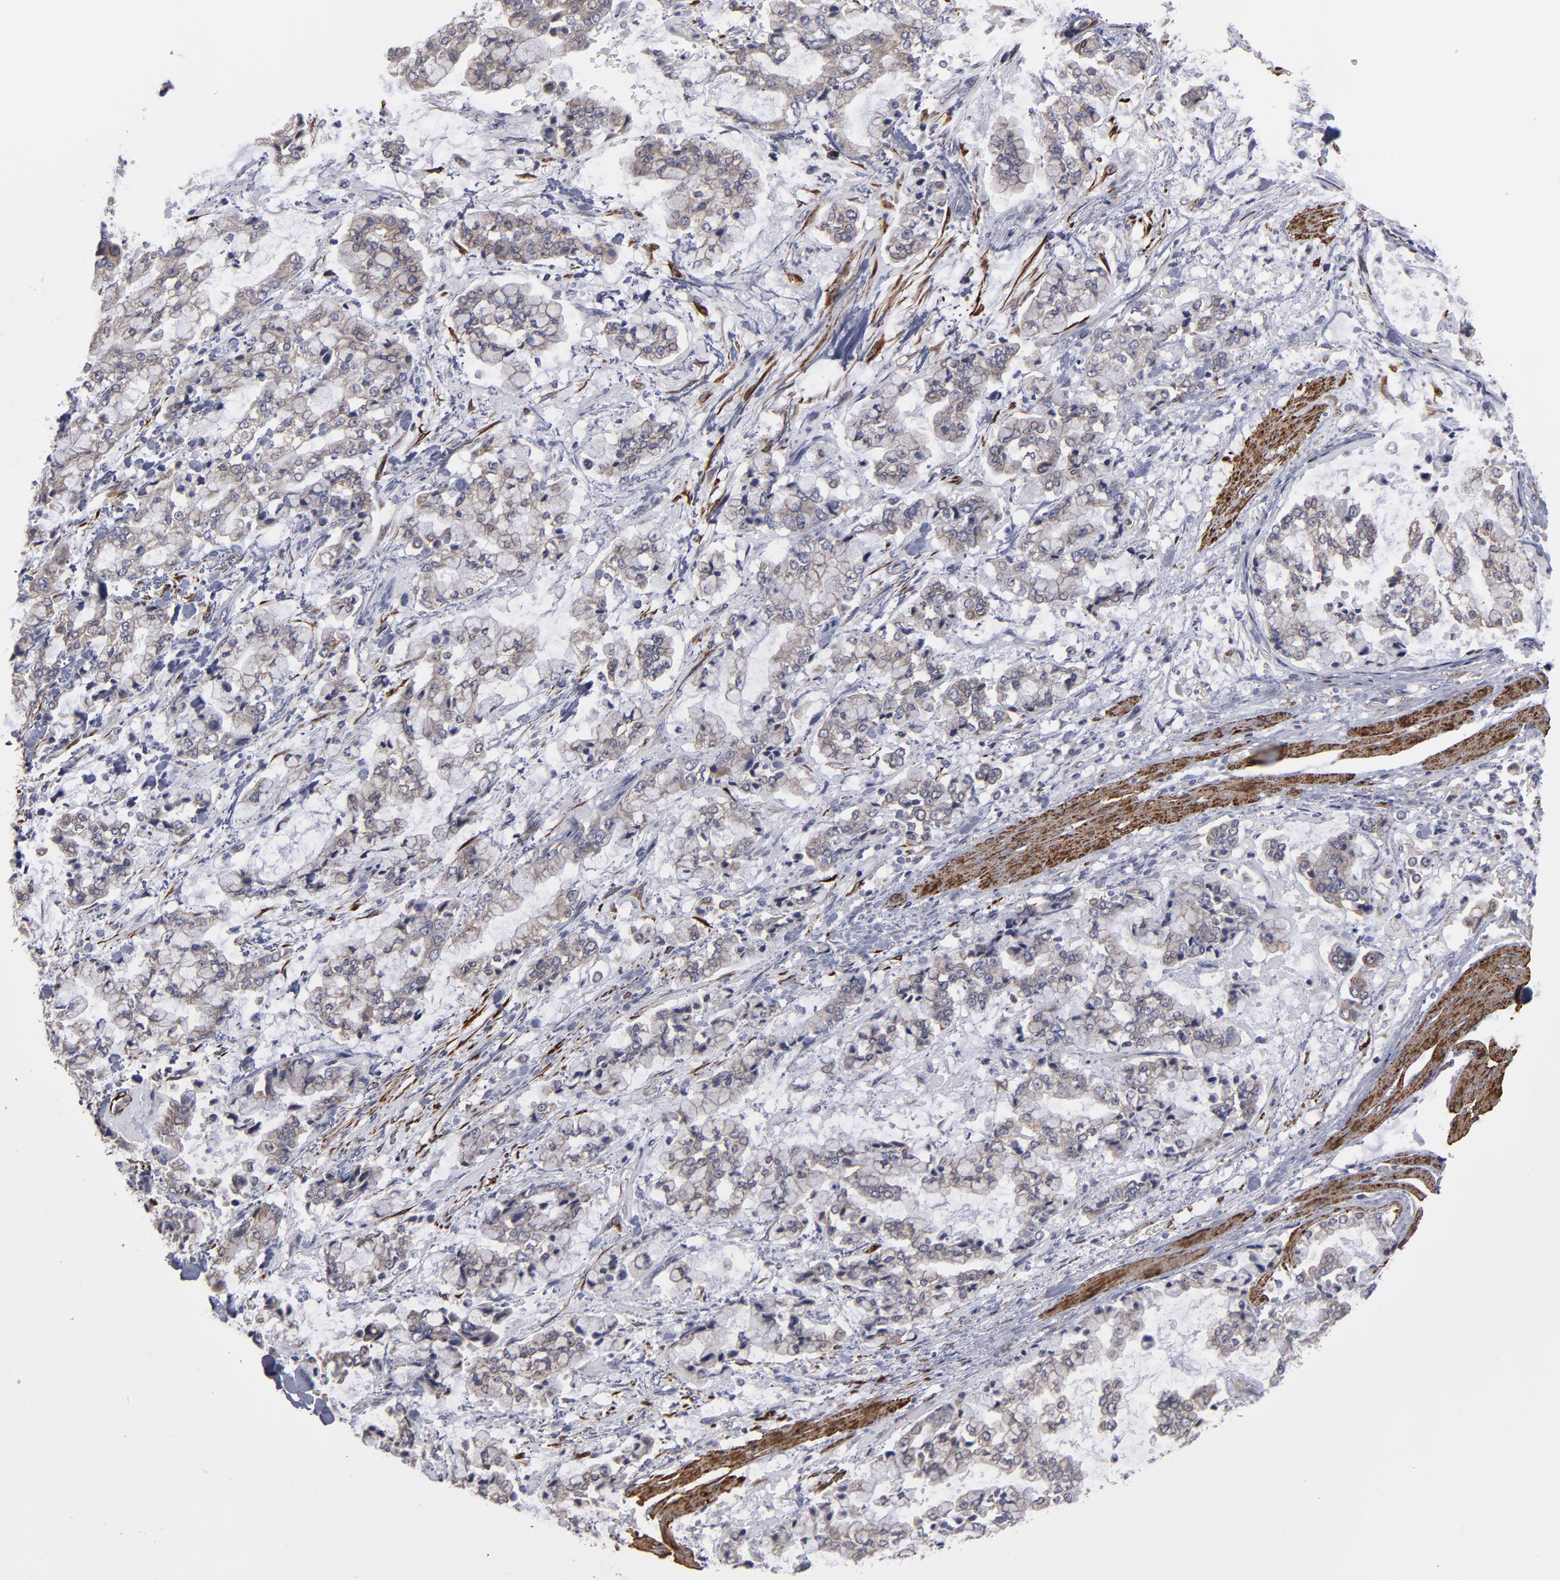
{"staining": {"intensity": "weak", "quantity": ">75%", "location": "cytoplasmic/membranous"}, "tissue": "stomach cancer", "cell_type": "Tumor cells", "image_type": "cancer", "snomed": [{"axis": "morphology", "description": "Normal tissue, NOS"}, {"axis": "morphology", "description": "Adenocarcinoma, NOS"}, {"axis": "topography", "description": "Stomach, upper"}, {"axis": "topography", "description": "Stomach"}], "caption": "Adenocarcinoma (stomach) was stained to show a protein in brown. There is low levels of weak cytoplasmic/membranous staining in approximately >75% of tumor cells.", "gene": "SLMAP", "patient": {"sex": "male", "age": 76}}